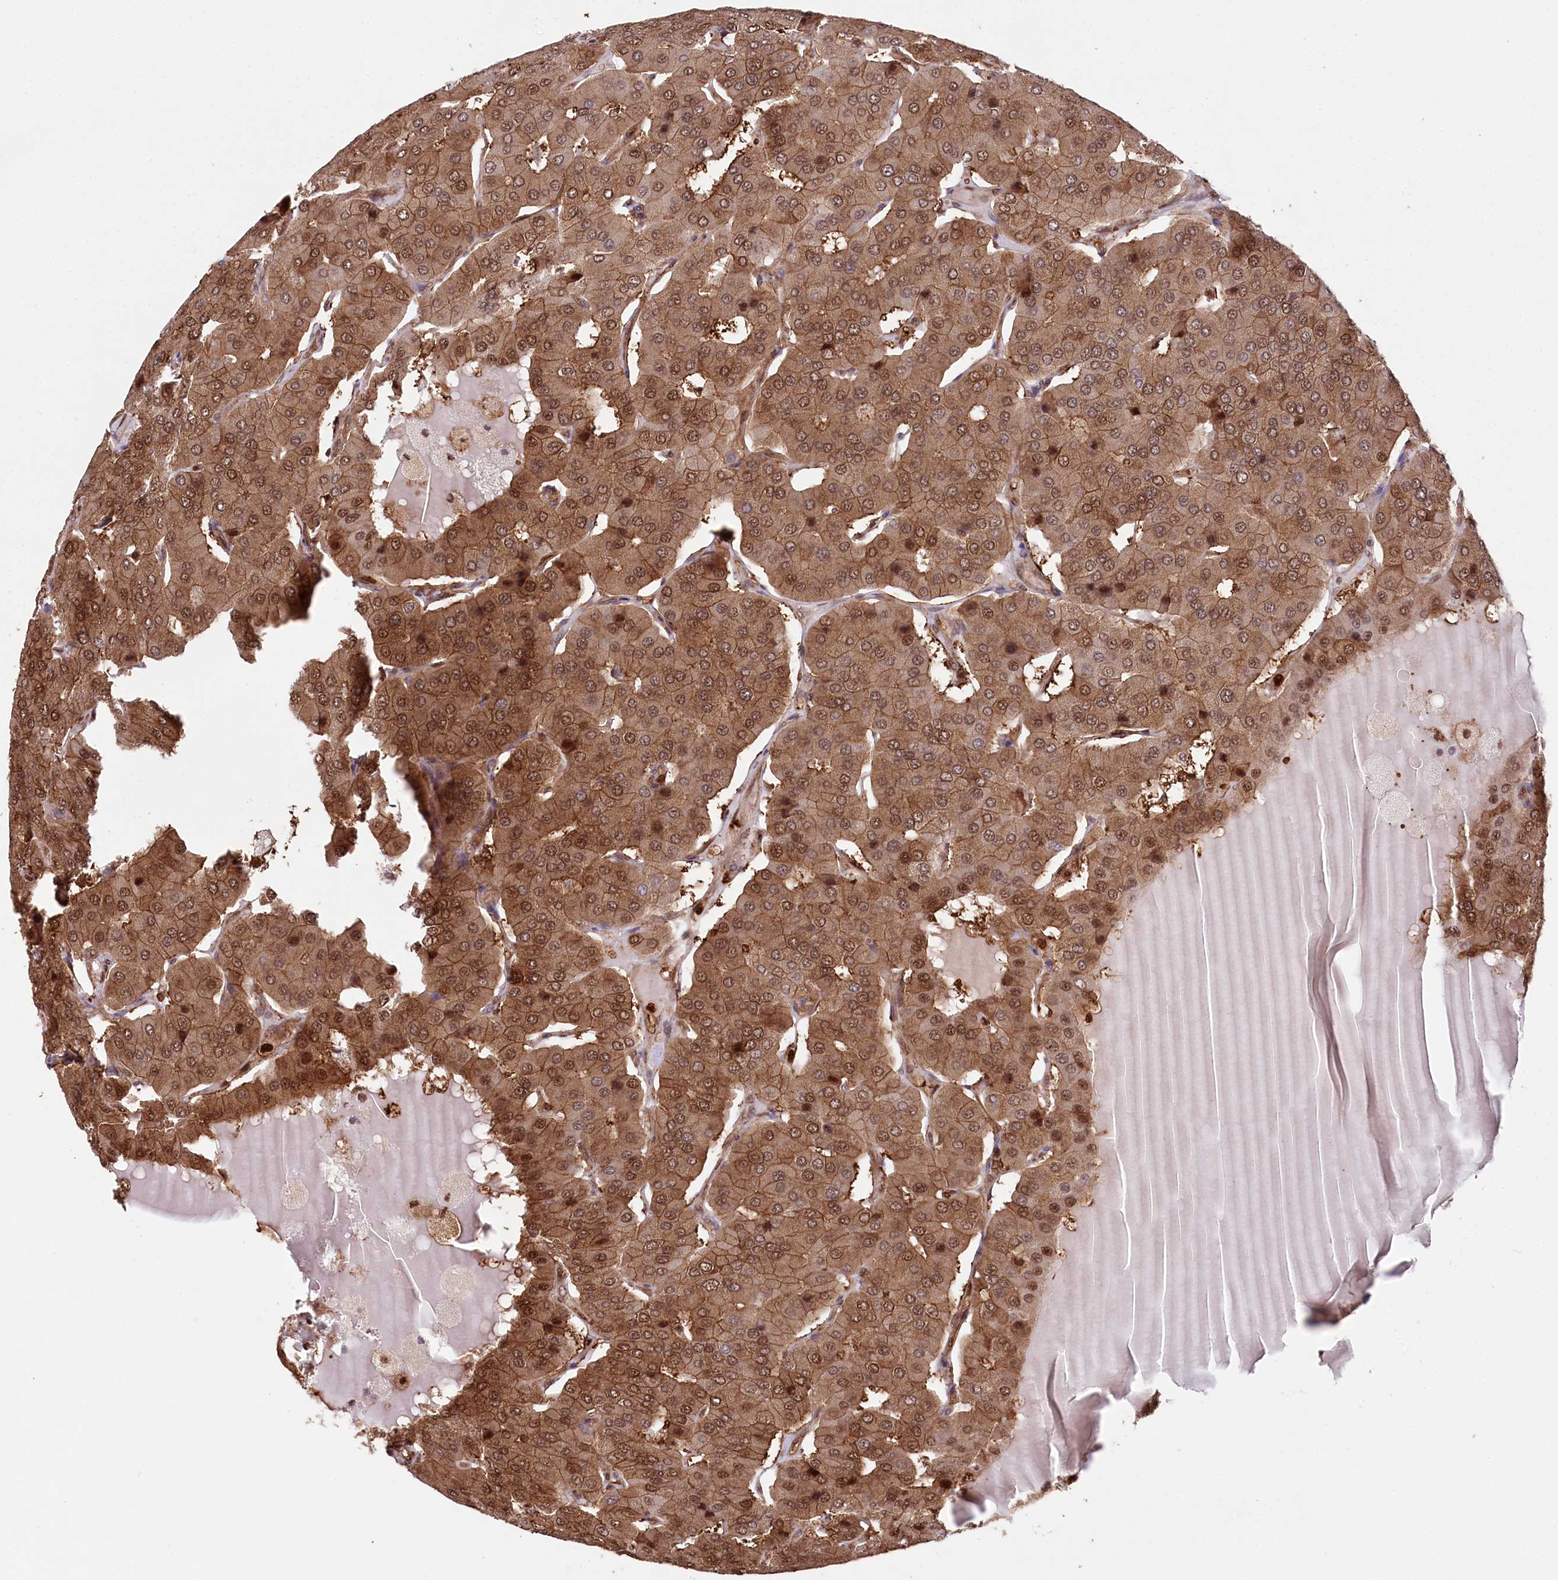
{"staining": {"intensity": "moderate", "quantity": ">75%", "location": "cytoplasmic/membranous,nuclear"}, "tissue": "parathyroid gland", "cell_type": "Glandular cells", "image_type": "normal", "snomed": [{"axis": "morphology", "description": "Normal tissue, NOS"}, {"axis": "morphology", "description": "Adenoma, NOS"}, {"axis": "topography", "description": "Parathyroid gland"}], "caption": "Parathyroid gland stained with DAB immunohistochemistry shows medium levels of moderate cytoplasmic/membranous,nuclear positivity in about >75% of glandular cells. (IHC, brightfield microscopy, high magnification).", "gene": "LSG1", "patient": {"sex": "female", "age": 86}}